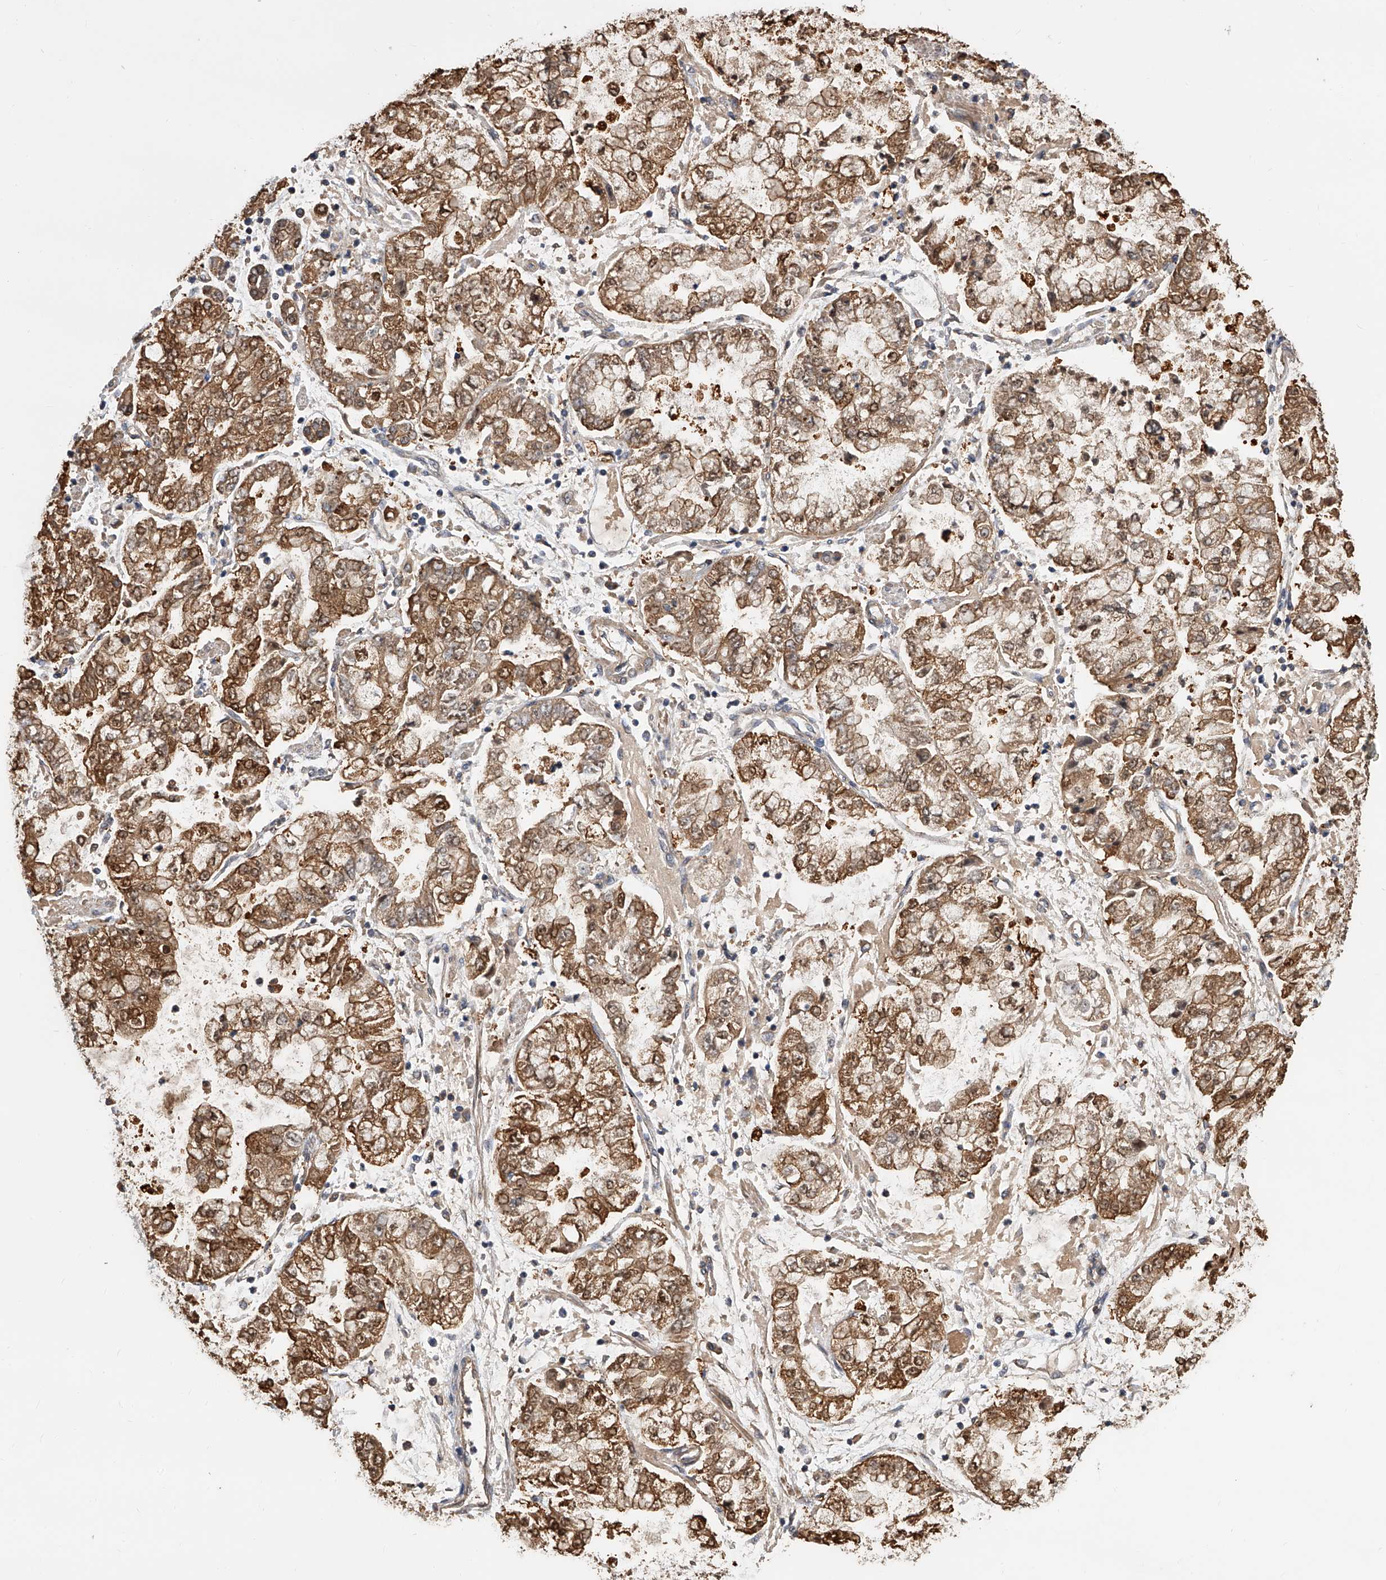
{"staining": {"intensity": "moderate", "quantity": ">75%", "location": "cytoplasmic/membranous"}, "tissue": "stomach cancer", "cell_type": "Tumor cells", "image_type": "cancer", "snomed": [{"axis": "morphology", "description": "Adenocarcinoma, NOS"}, {"axis": "topography", "description": "Stomach"}], "caption": "A micrograph of human stomach cancer stained for a protein reveals moderate cytoplasmic/membranous brown staining in tumor cells. The staining is performed using DAB brown chromogen to label protein expression. The nuclei are counter-stained blue using hematoxylin.", "gene": "GMDS", "patient": {"sex": "male", "age": 76}}